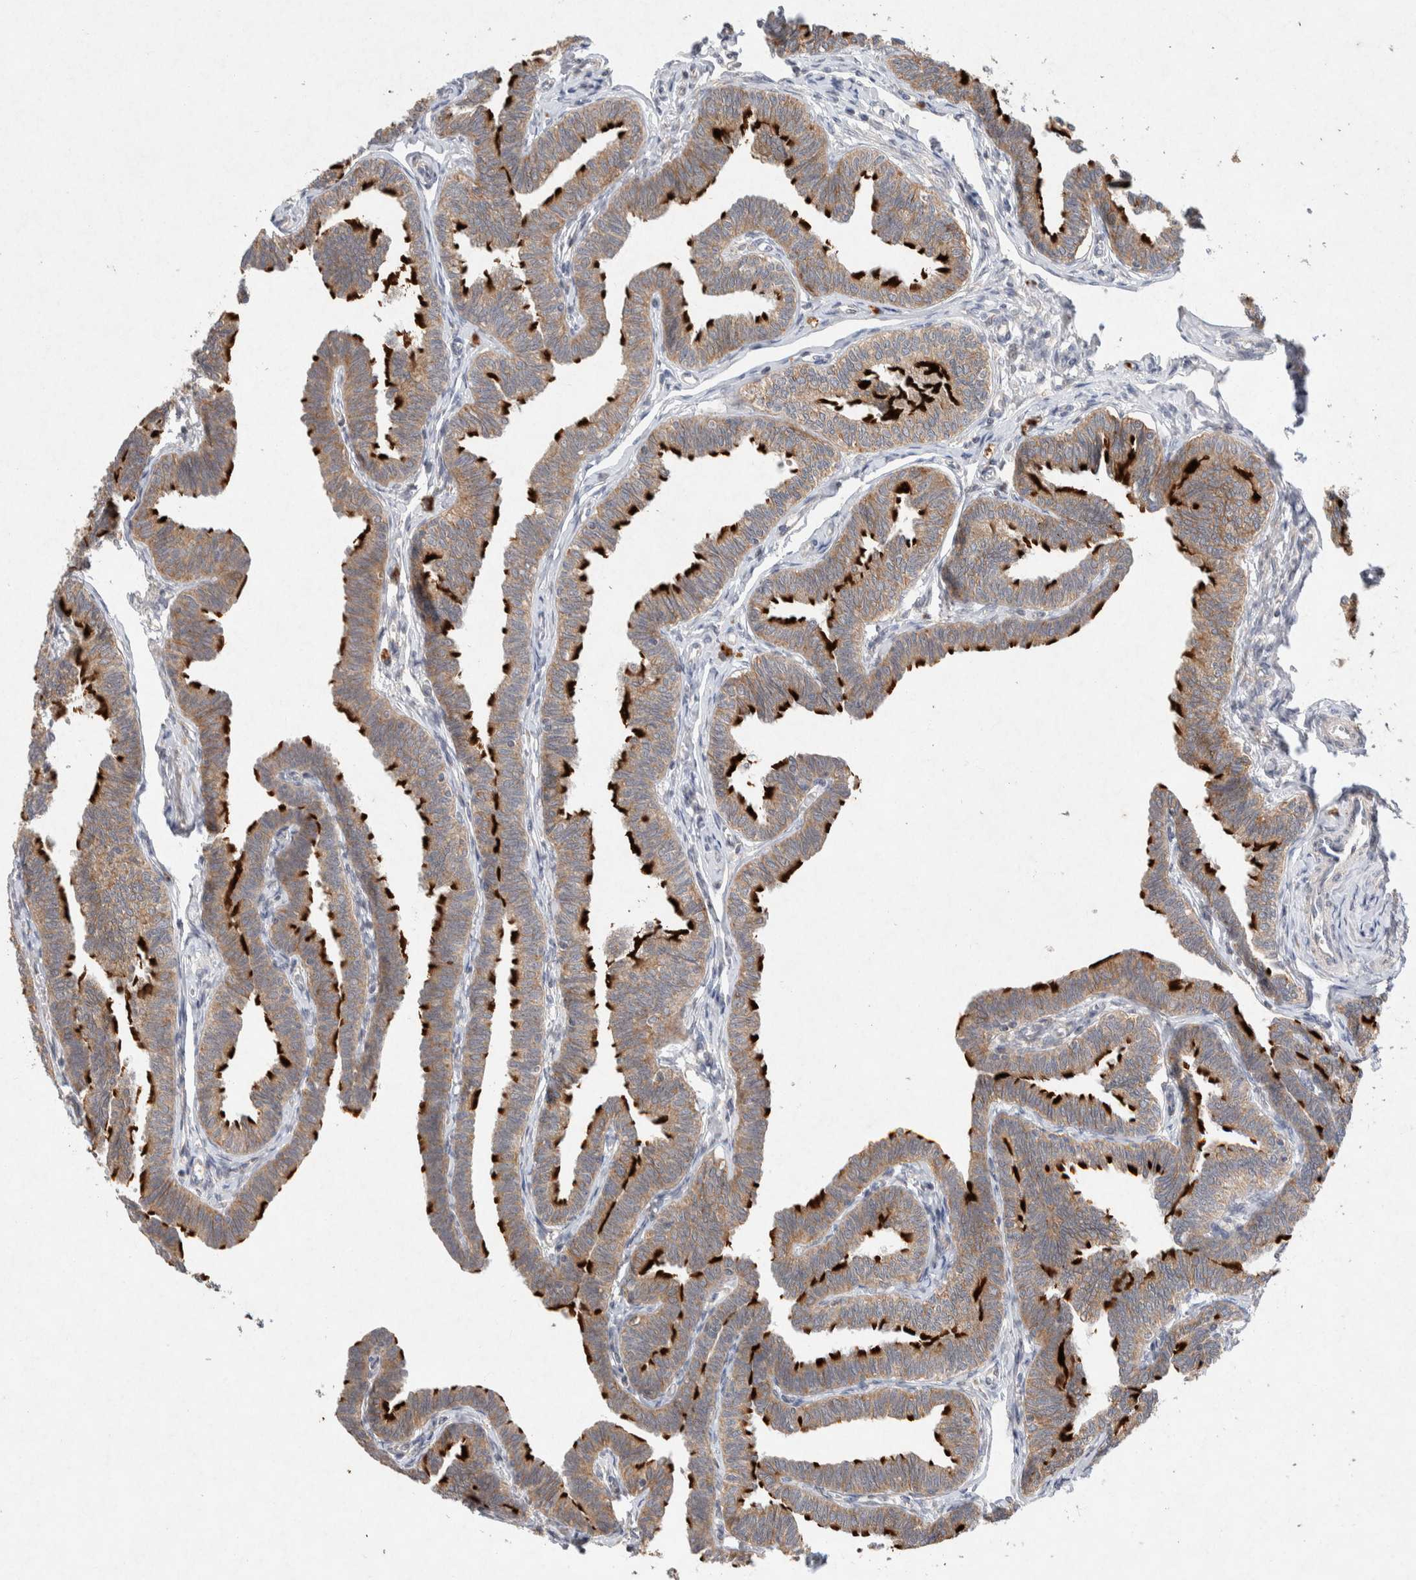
{"staining": {"intensity": "strong", "quantity": "25%-75%", "location": "cytoplasmic/membranous"}, "tissue": "fallopian tube", "cell_type": "Glandular cells", "image_type": "normal", "snomed": [{"axis": "morphology", "description": "Normal tissue, NOS"}, {"axis": "topography", "description": "Fallopian tube"}, {"axis": "topography", "description": "Ovary"}], "caption": "A high-resolution micrograph shows IHC staining of benign fallopian tube, which demonstrates strong cytoplasmic/membranous staining in approximately 25%-75% of glandular cells. The staining is performed using DAB (3,3'-diaminobenzidine) brown chromogen to label protein expression. The nuclei are counter-stained blue using hematoxylin.", "gene": "CMTM4", "patient": {"sex": "female", "age": 23}}